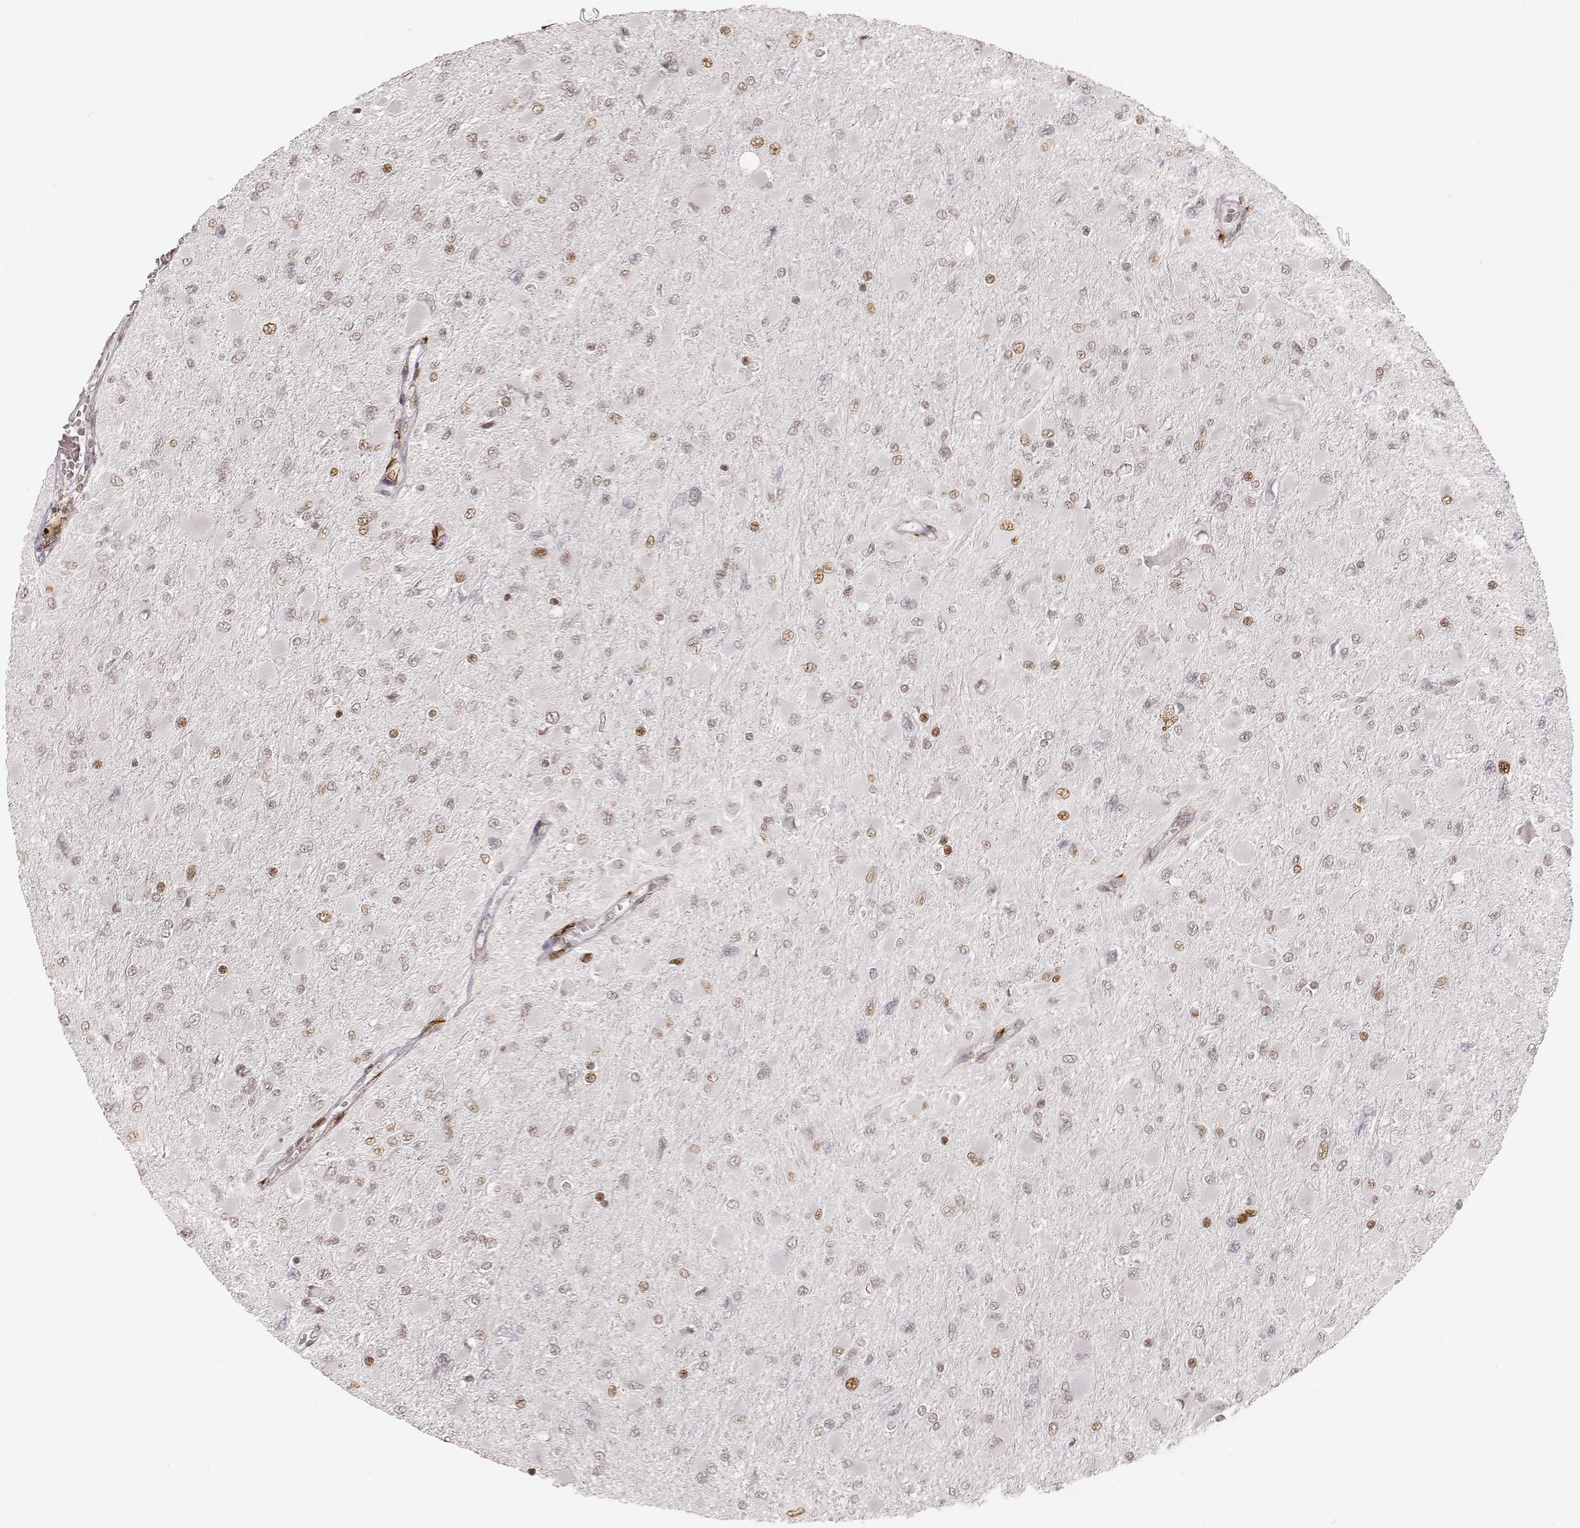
{"staining": {"intensity": "moderate", "quantity": "<25%", "location": "nuclear"}, "tissue": "glioma", "cell_type": "Tumor cells", "image_type": "cancer", "snomed": [{"axis": "morphology", "description": "Glioma, malignant, High grade"}, {"axis": "topography", "description": "Cerebral cortex"}], "caption": "Brown immunohistochemical staining in human malignant glioma (high-grade) reveals moderate nuclear expression in about <25% of tumor cells.", "gene": "HNRNPC", "patient": {"sex": "female", "age": 36}}